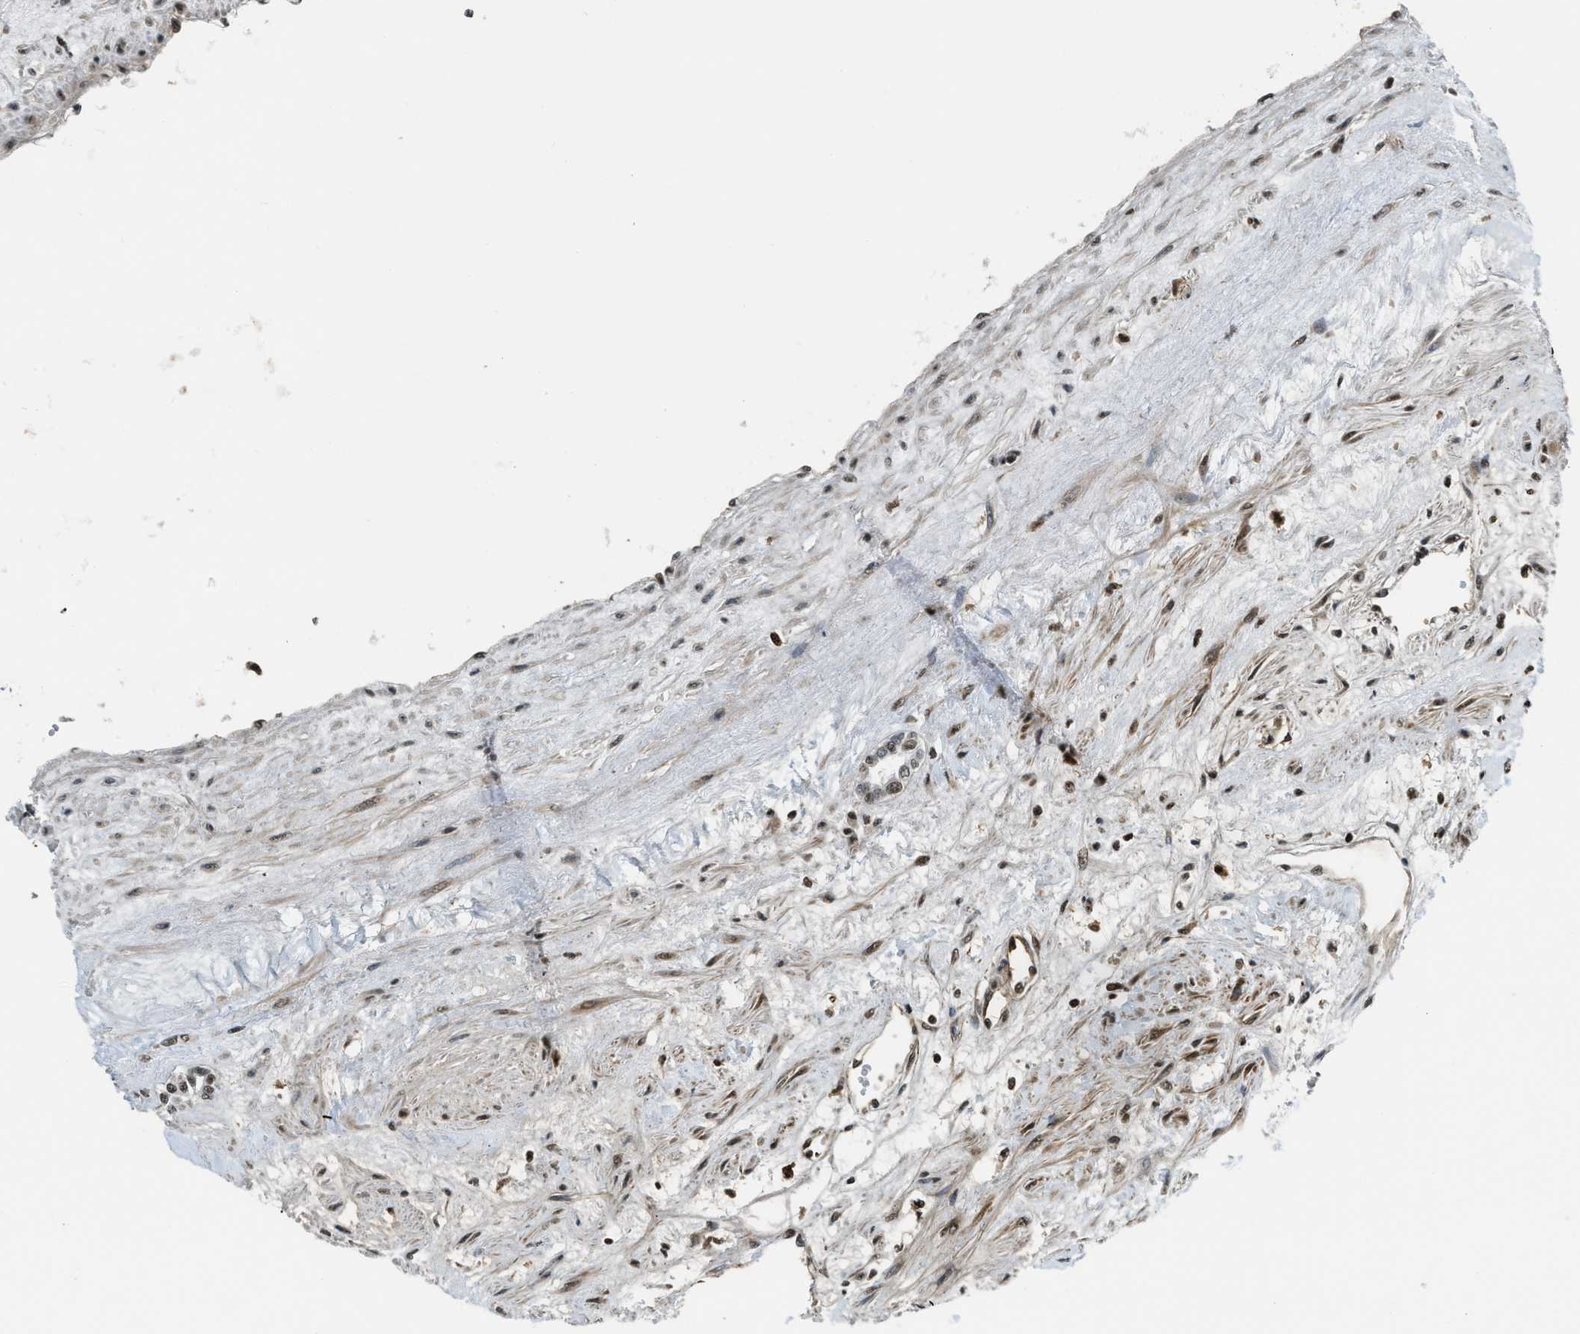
{"staining": {"intensity": "moderate", "quantity": ">75%", "location": "nuclear"}, "tissue": "renal cancer", "cell_type": "Tumor cells", "image_type": "cancer", "snomed": [{"axis": "morphology", "description": "Adenocarcinoma, NOS"}, {"axis": "topography", "description": "Kidney"}], "caption": "A micrograph of adenocarcinoma (renal) stained for a protein displays moderate nuclear brown staining in tumor cells. (brown staining indicates protein expression, while blue staining denotes nuclei).", "gene": "E2F1", "patient": {"sex": "male", "age": 59}}